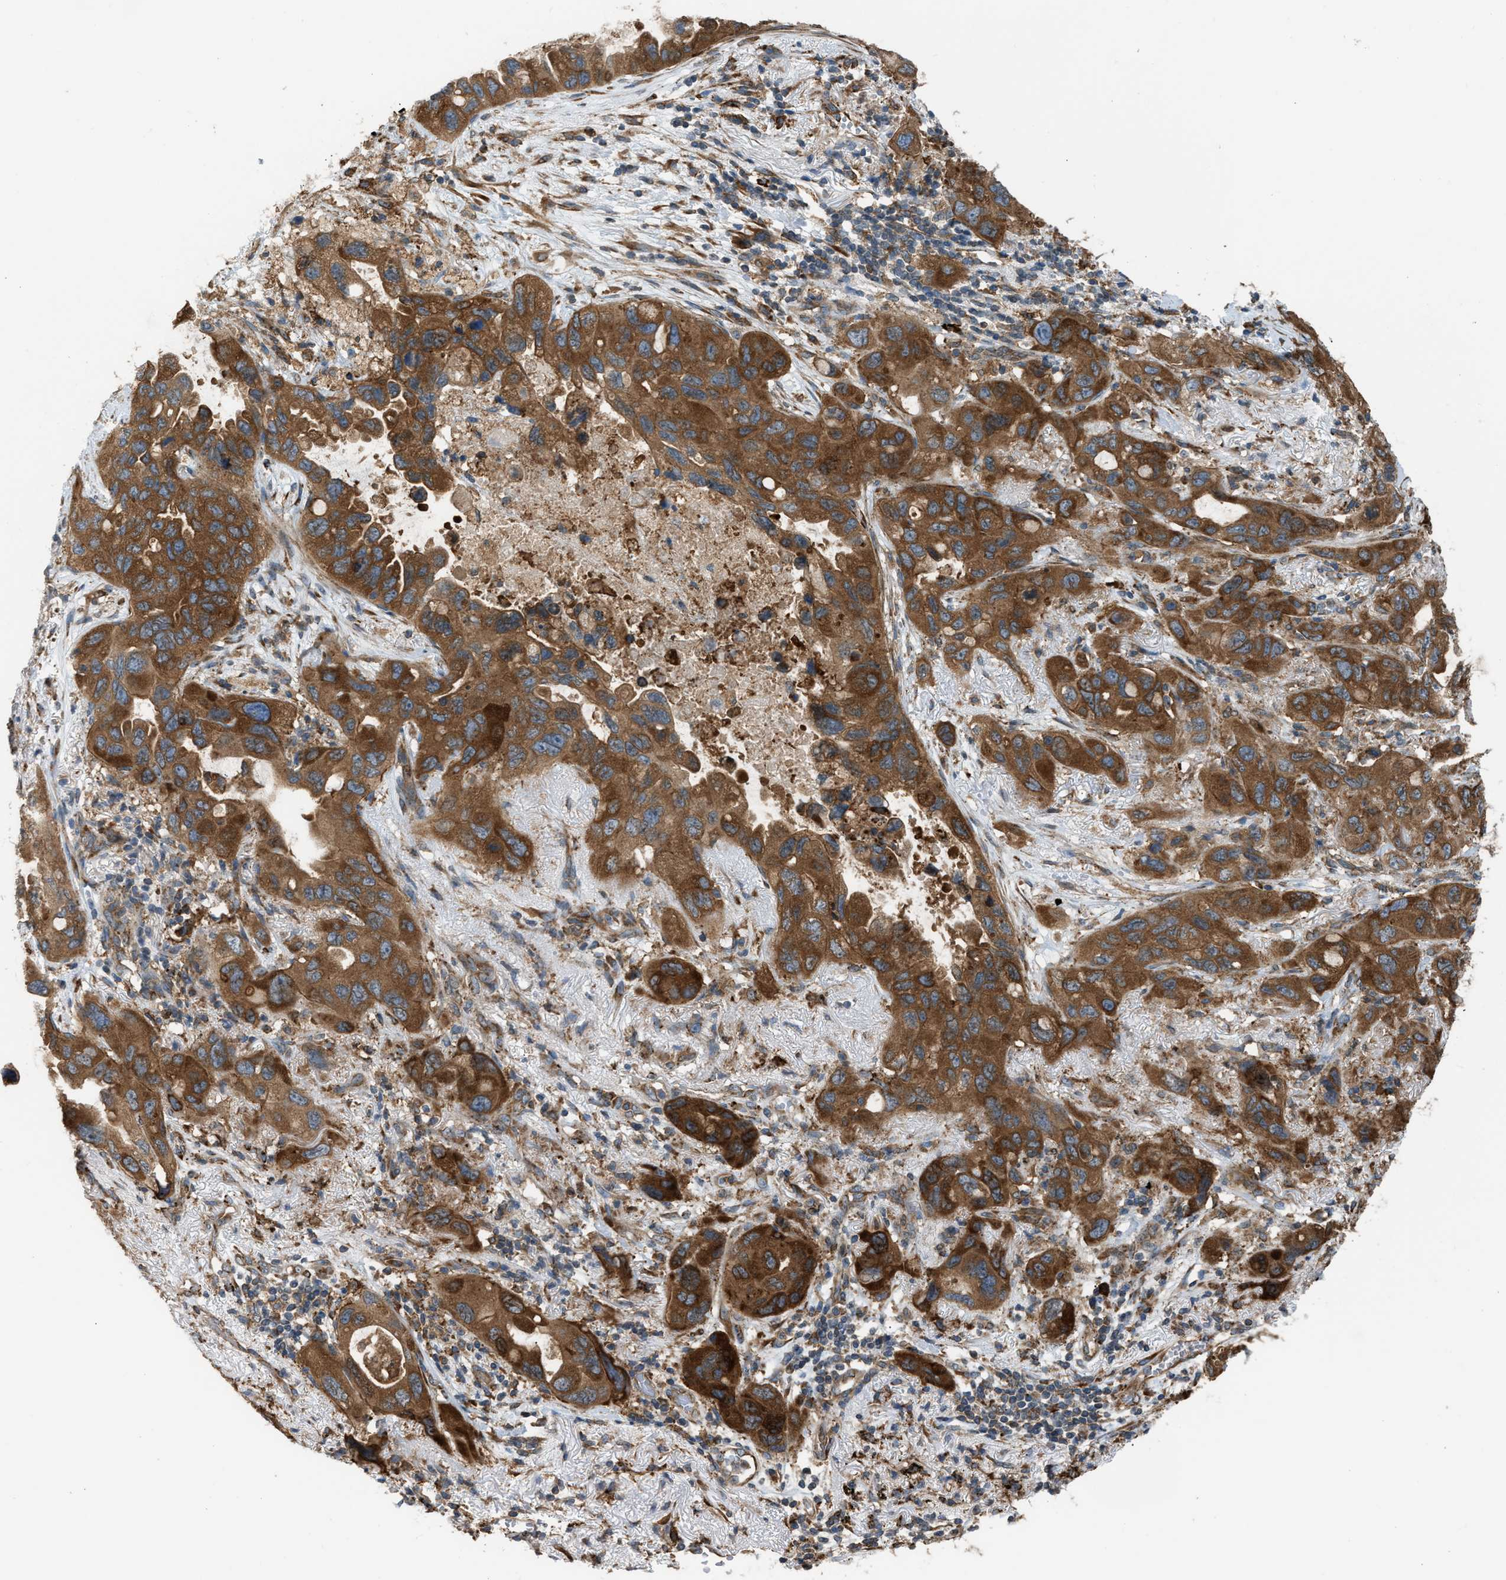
{"staining": {"intensity": "strong", "quantity": ">75%", "location": "cytoplasmic/membranous"}, "tissue": "lung cancer", "cell_type": "Tumor cells", "image_type": "cancer", "snomed": [{"axis": "morphology", "description": "Squamous cell carcinoma, NOS"}, {"axis": "topography", "description": "Lung"}], "caption": "Brown immunohistochemical staining in human lung cancer shows strong cytoplasmic/membranous positivity in about >75% of tumor cells.", "gene": "BAIAP2L1", "patient": {"sex": "female", "age": 73}}